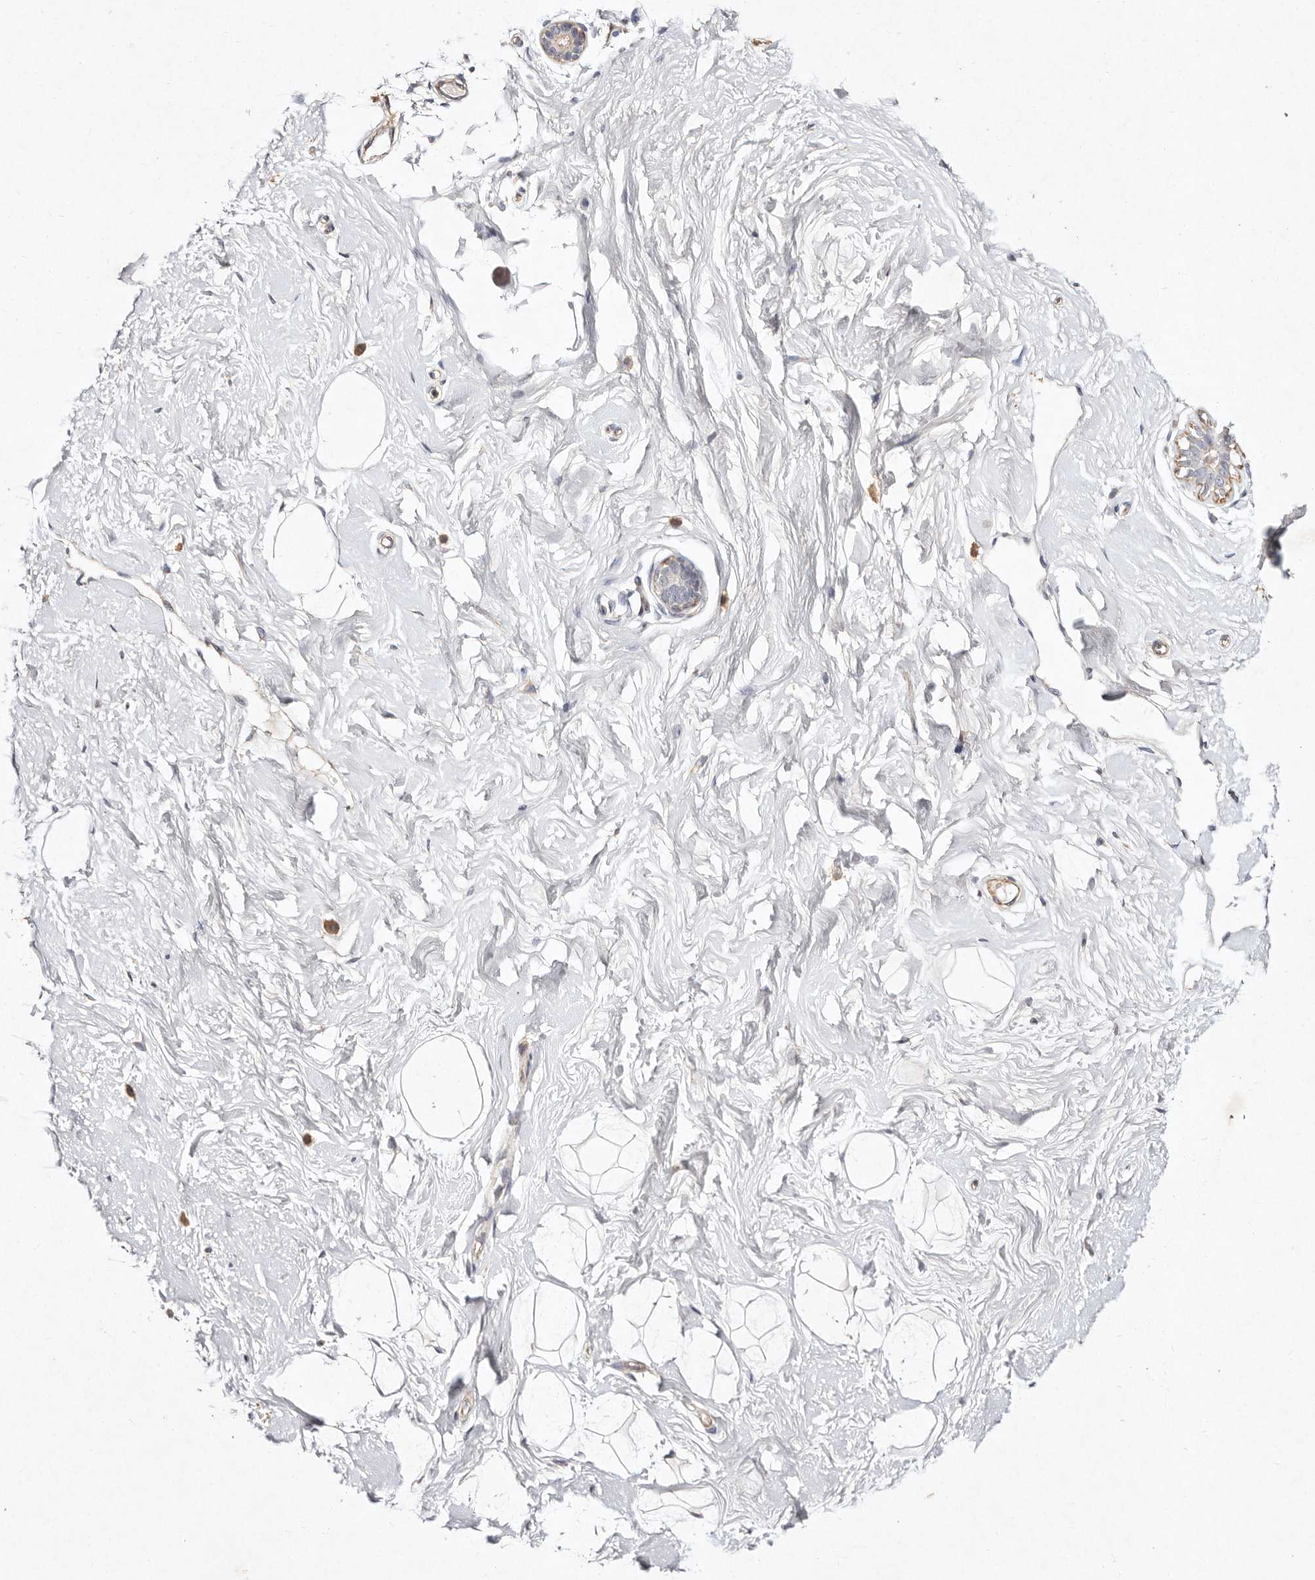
{"staining": {"intensity": "negative", "quantity": "none", "location": "none"}, "tissue": "breast", "cell_type": "Adipocytes", "image_type": "normal", "snomed": [{"axis": "morphology", "description": "Normal tissue, NOS"}, {"axis": "morphology", "description": "Adenoma, NOS"}, {"axis": "topography", "description": "Breast"}], "caption": "The immunohistochemistry (IHC) histopathology image has no significant positivity in adipocytes of breast.", "gene": "MTMR11", "patient": {"sex": "female", "age": 23}}